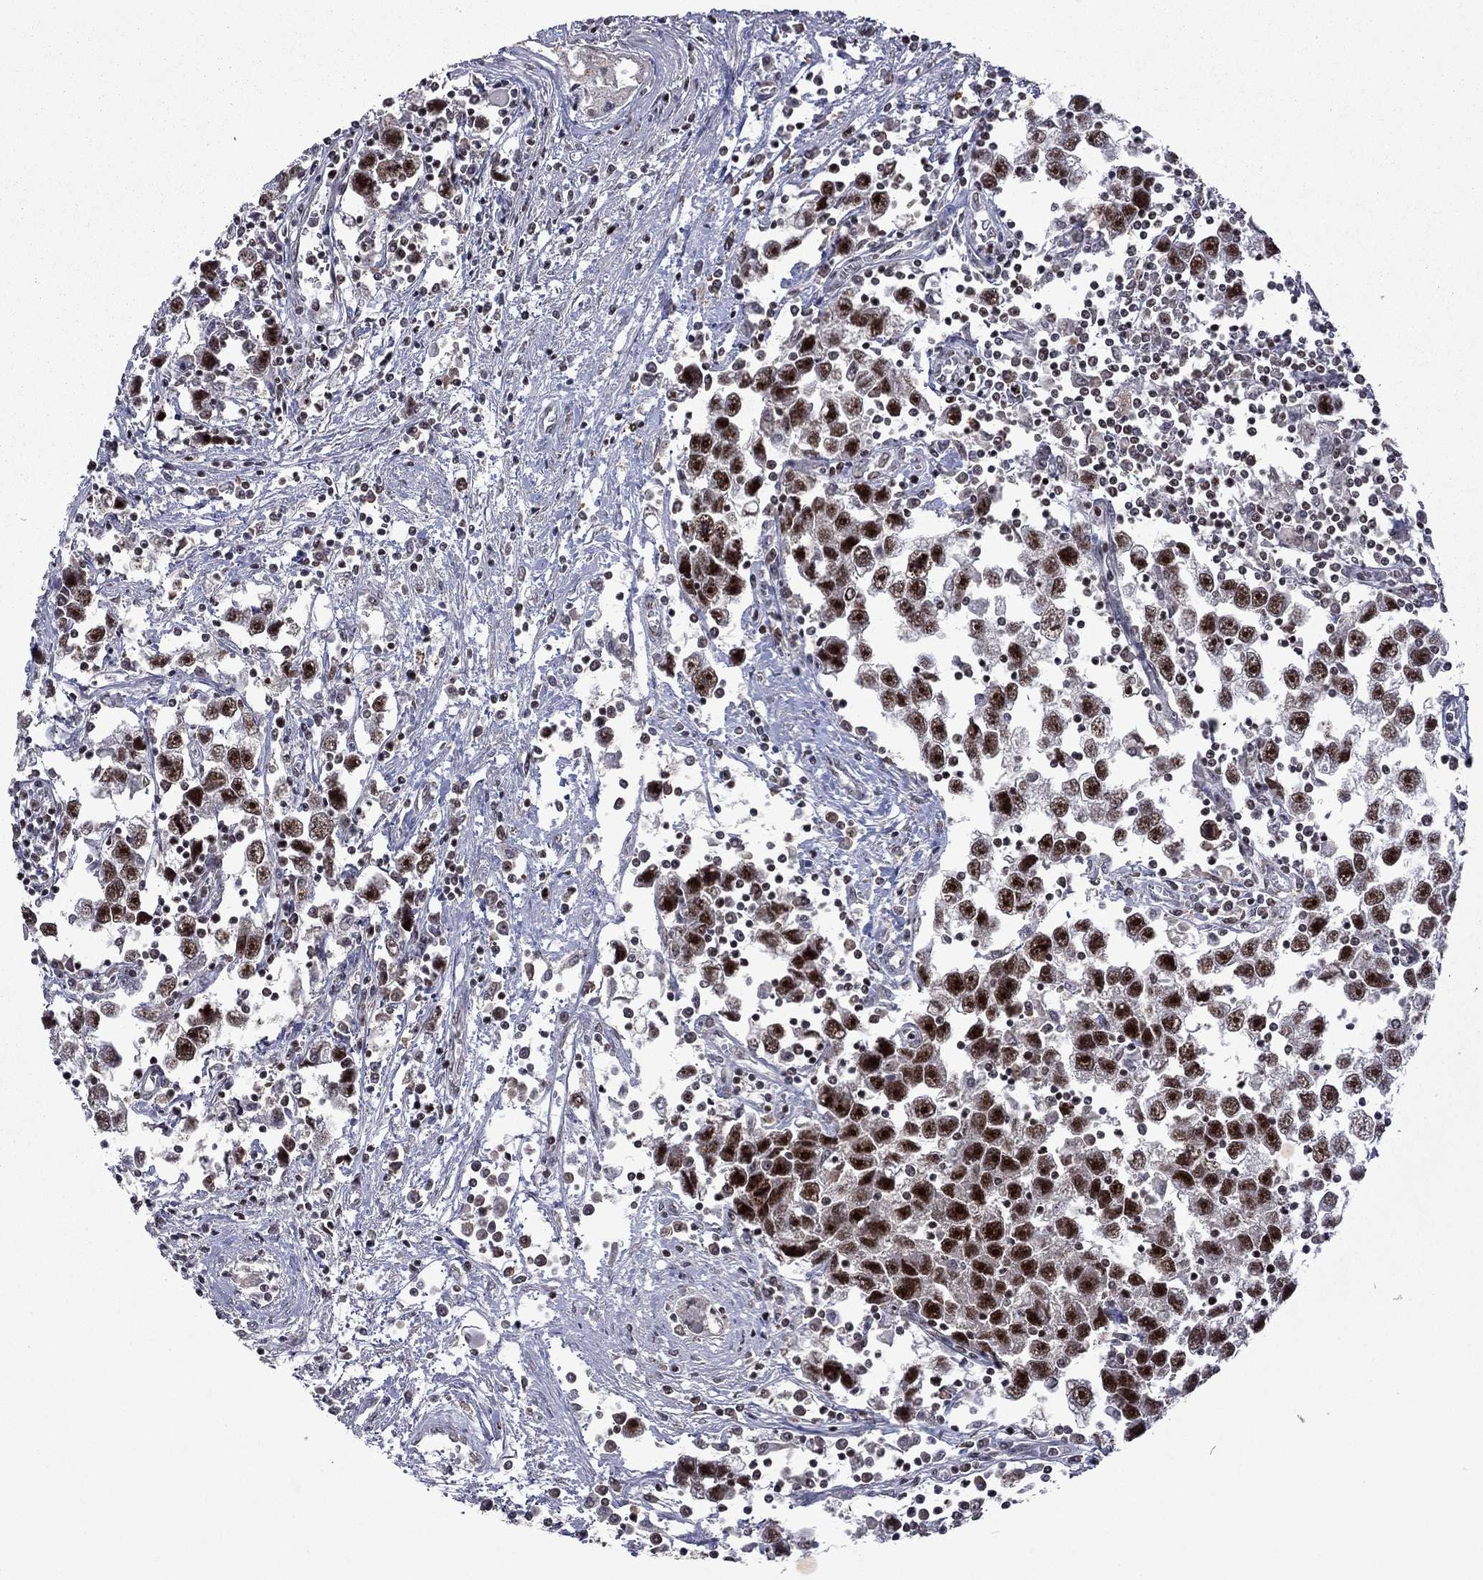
{"staining": {"intensity": "moderate", "quantity": ">75%", "location": "nuclear"}, "tissue": "testis cancer", "cell_type": "Tumor cells", "image_type": "cancer", "snomed": [{"axis": "morphology", "description": "Seminoma, NOS"}, {"axis": "topography", "description": "Testis"}], "caption": "About >75% of tumor cells in testis cancer (seminoma) show moderate nuclear protein positivity as visualized by brown immunohistochemical staining.", "gene": "SPOUT1", "patient": {"sex": "male", "age": 30}}